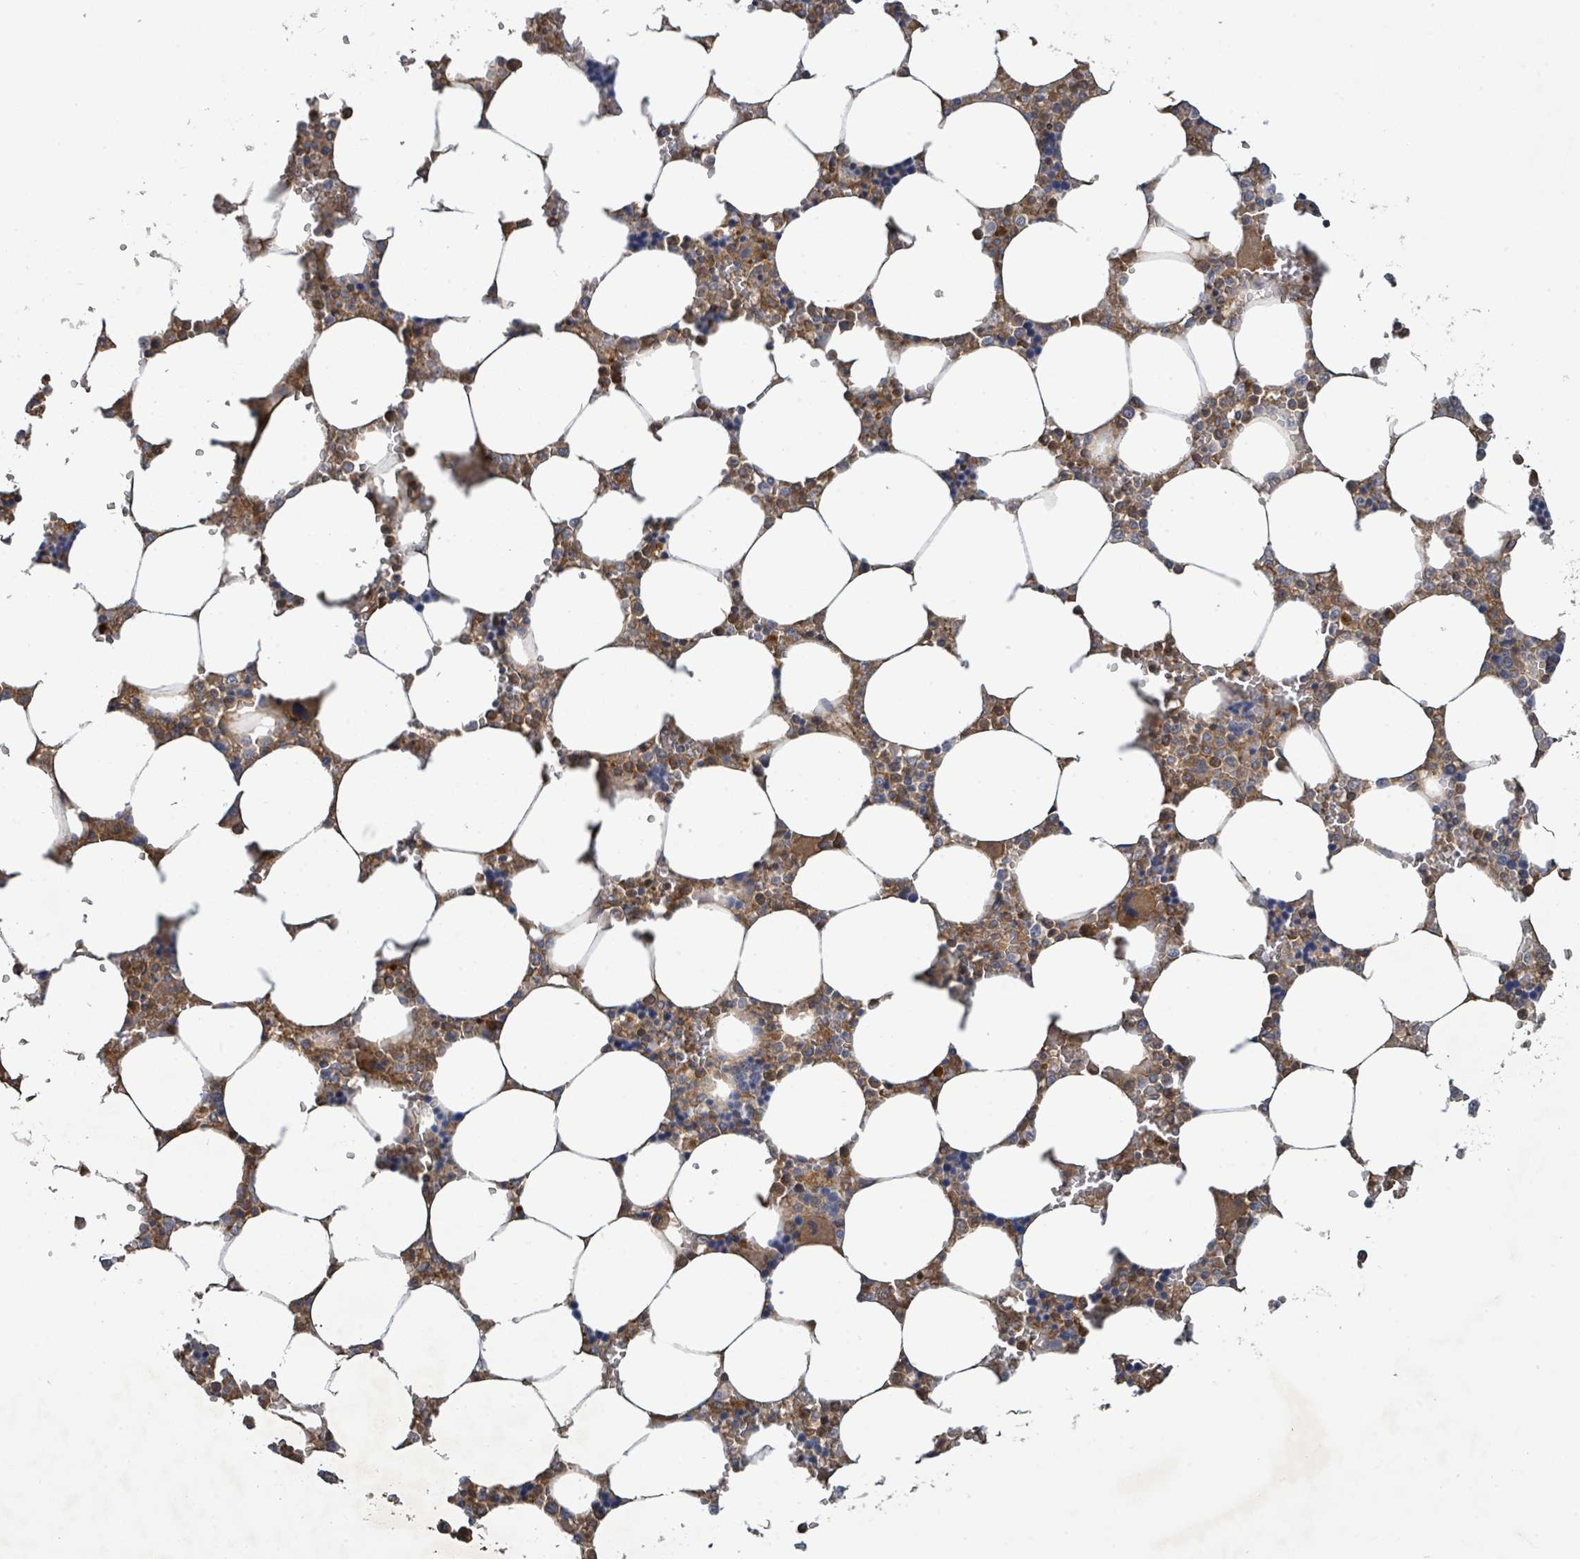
{"staining": {"intensity": "weak", "quantity": "25%-75%", "location": "cytoplasmic/membranous"}, "tissue": "bone marrow", "cell_type": "Hematopoietic cells", "image_type": "normal", "snomed": [{"axis": "morphology", "description": "Normal tissue, NOS"}, {"axis": "topography", "description": "Bone marrow"}], "caption": "Brown immunohistochemical staining in benign bone marrow shows weak cytoplasmic/membranous expression in about 25%-75% of hematopoietic cells.", "gene": "STARD4", "patient": {"sex": "male", "age": 64}}